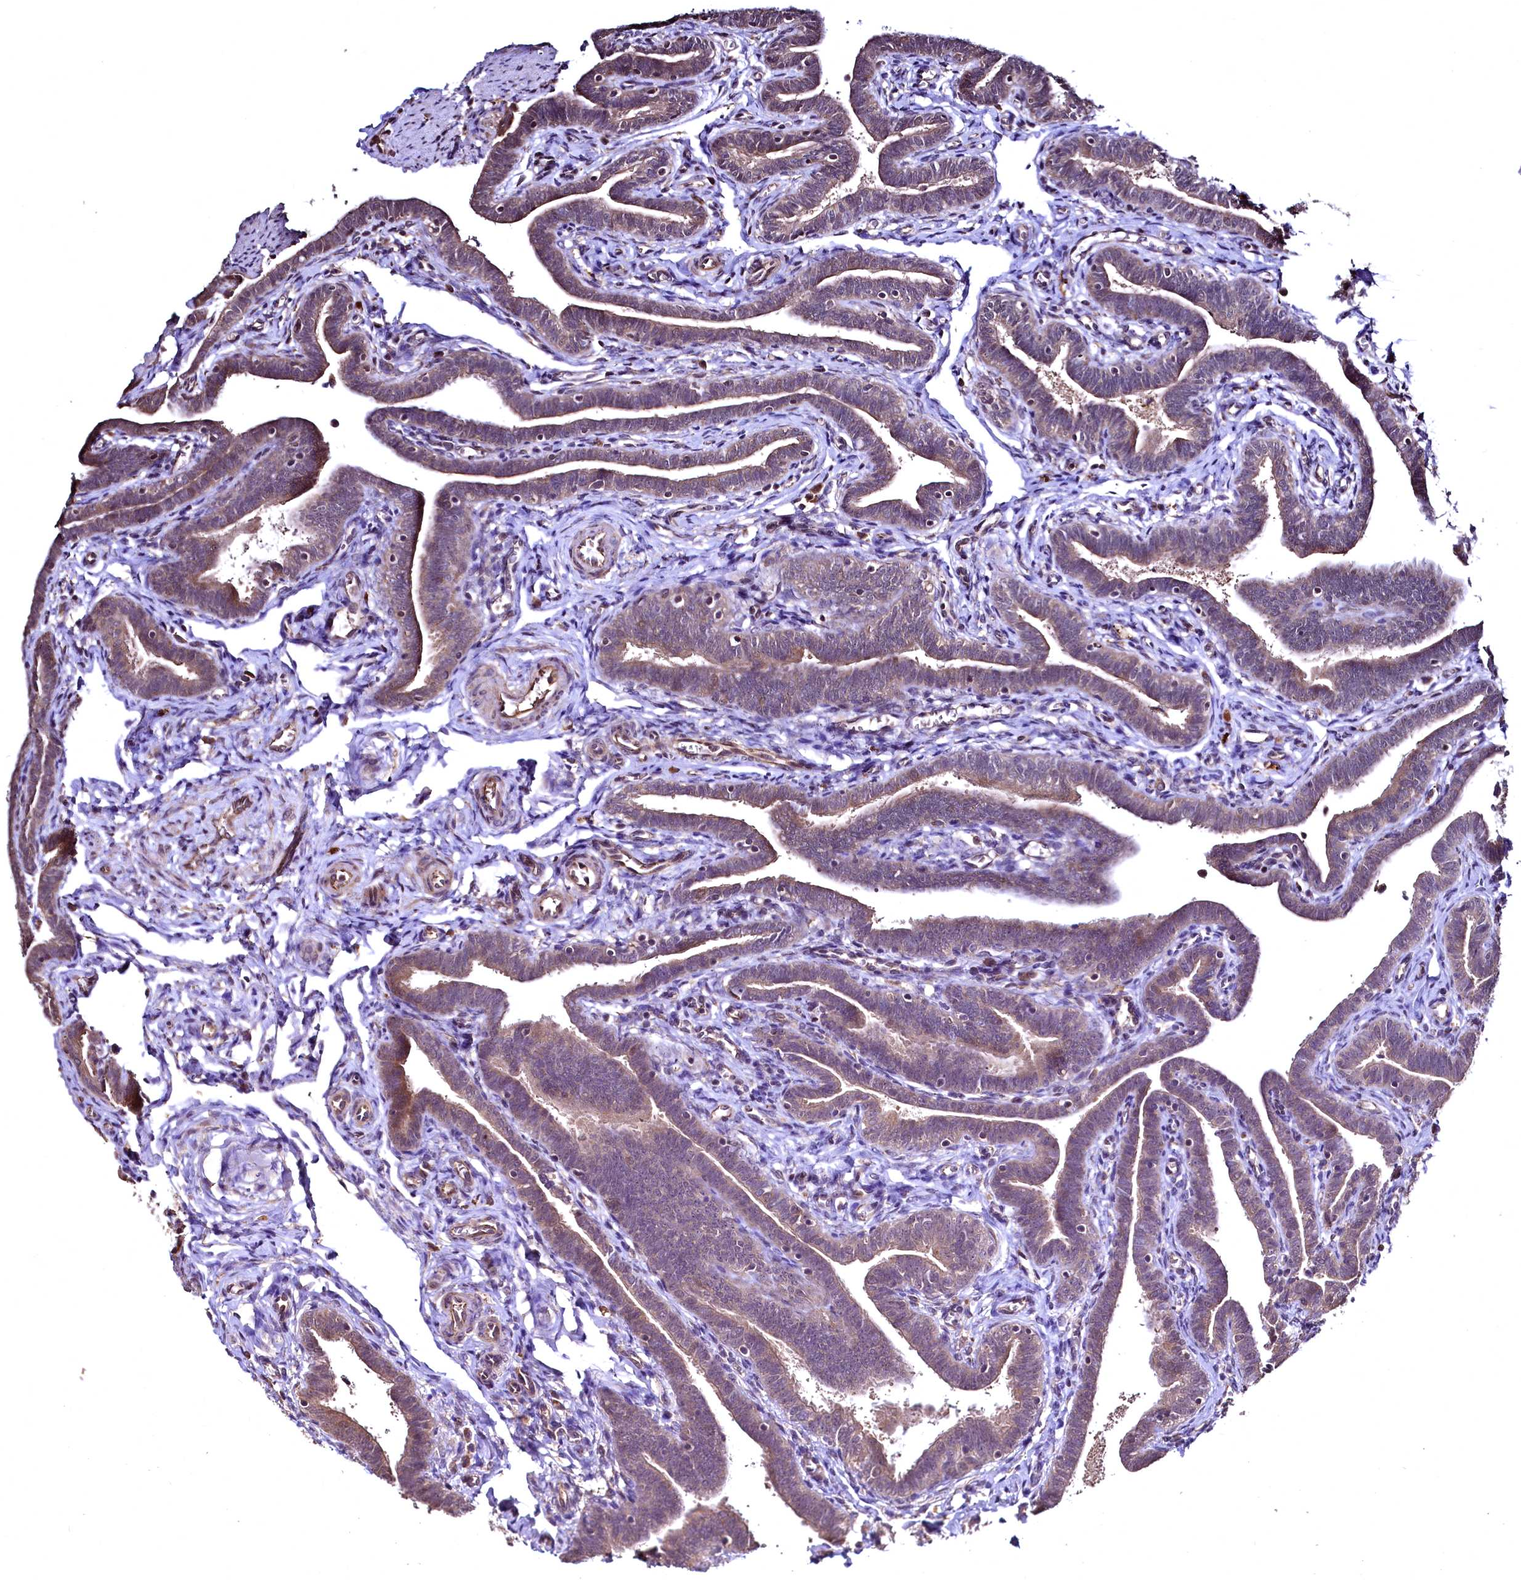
{"staining": {"intensity": "moderate", "quantity": "25%-75%", "location": "cytoplasmic/membranous"}, "tissue": "fallopian tube", "cell_type": "Glandular cells", "image_type": "normal", "snomed": [{"axis": "morphology", "description": "Normal tissue, NOS"}, {"axis": "topography", "description": "Fallopian tube"}], "caption": "The immunohistochemical stain highlights moderate cytoplasmic/membranous staining in glandular cells of unremarkable fallopian tube. (brown staining indicates protein expression, while blue staining denotes nuclei).", "gene": "TBCEL", "patient": {"sex": "female", "age": 36}}